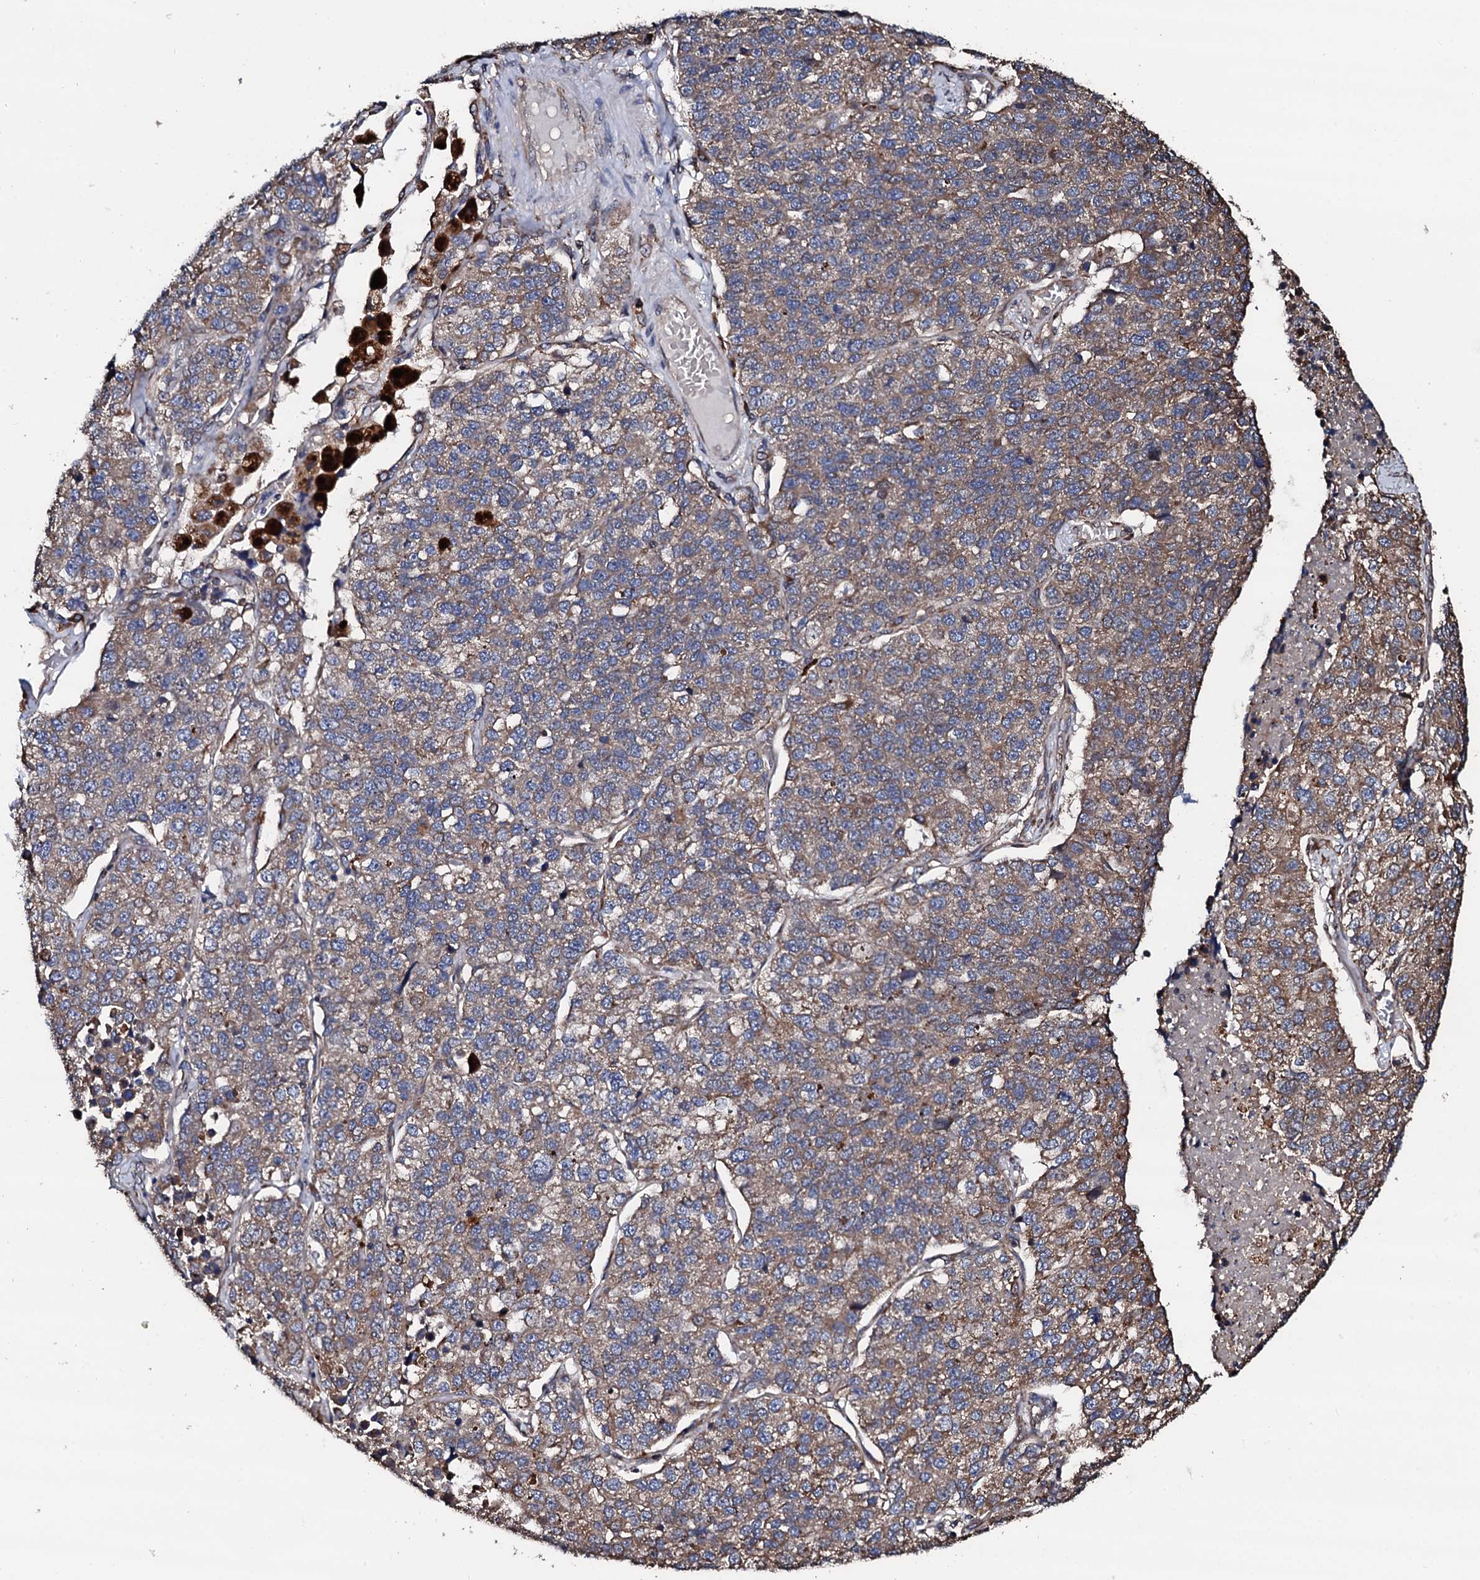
{"staining": {"intensity": "weak", "quantity": ">75%", "location": "cytoplasmic/membranous"}, "tissue": "lung cancer", "cell_type": "Tumor cells", "image_type": "cancer", "snomed": [{"axis": "morphology", "description": "Adenocarcinoma, NOS"}, {"axis": "topography", "description": "Lung"}], "caption": "The photomicrograph shows staining of lung cancer (adenocarcinoma), revealing weak cytoplasmic/membranous protein staining (brown color) within tumor cells. (DAB IHC, brown staining for protein, blue staining for nuclei).", "gene": "CKAP5", "patient": {"sex": "male", "age": 49}}